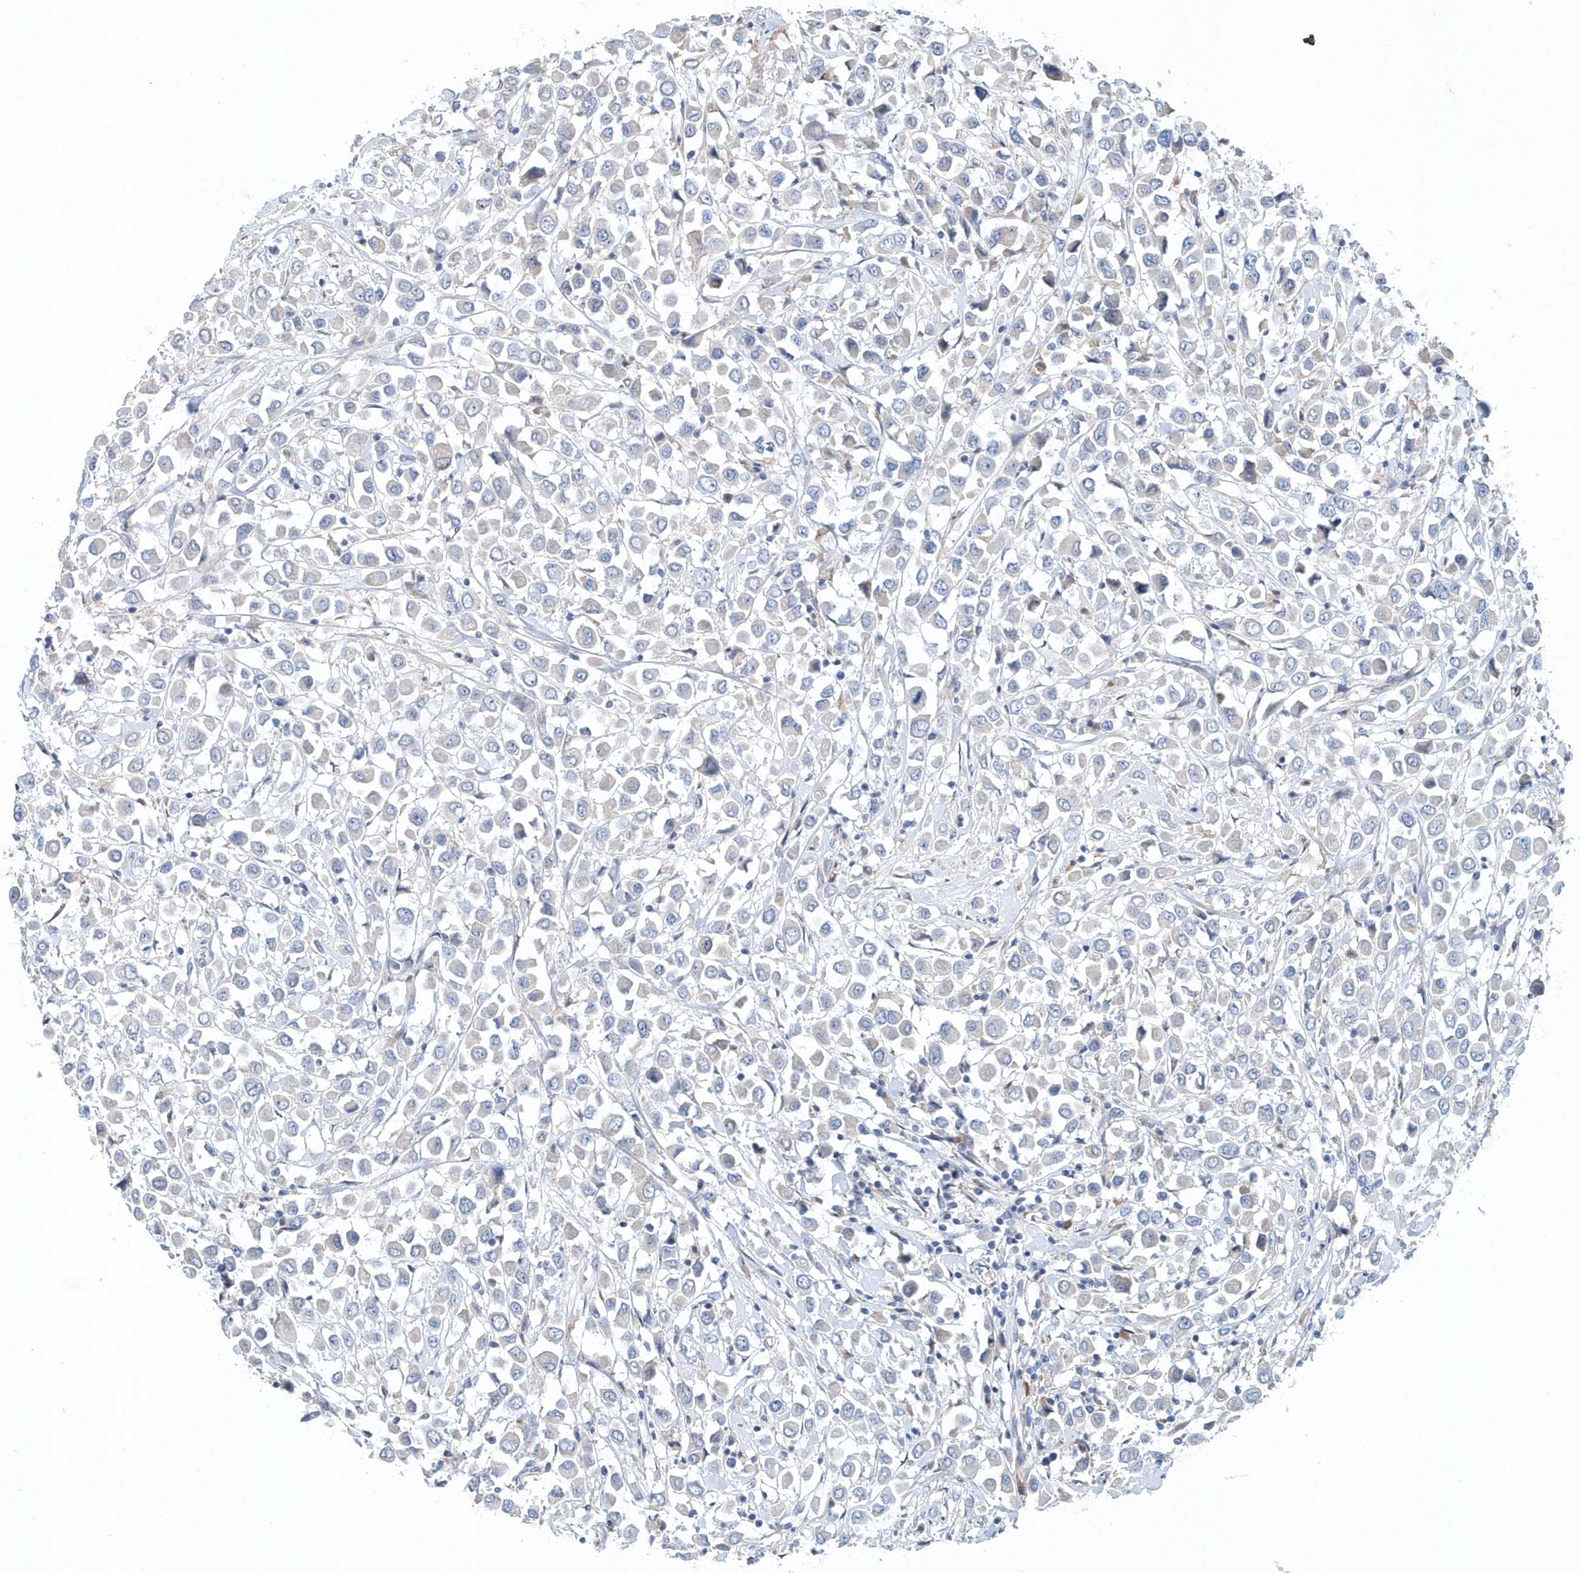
{"staining": {"intensity": "negative", "quantity": "none", "location": "none"}, "tissue": "breast cancer", "cell_type": "Tumor cells", "image_type": "cancer", "snomed": [{"axis": "morphology", "description": "Duct carcinoma"}, {"axis": "topography", "description": "Breast"}], "caption": "High power microscopy histopathology image of an immunohistochemistry (IHC) photomicrograph of infiltrating ductal carcinoma (breast), revealing no significant staining in tumor cells.", "gene": "PFN2", "patient": {"sex": "female", "age": 61}}